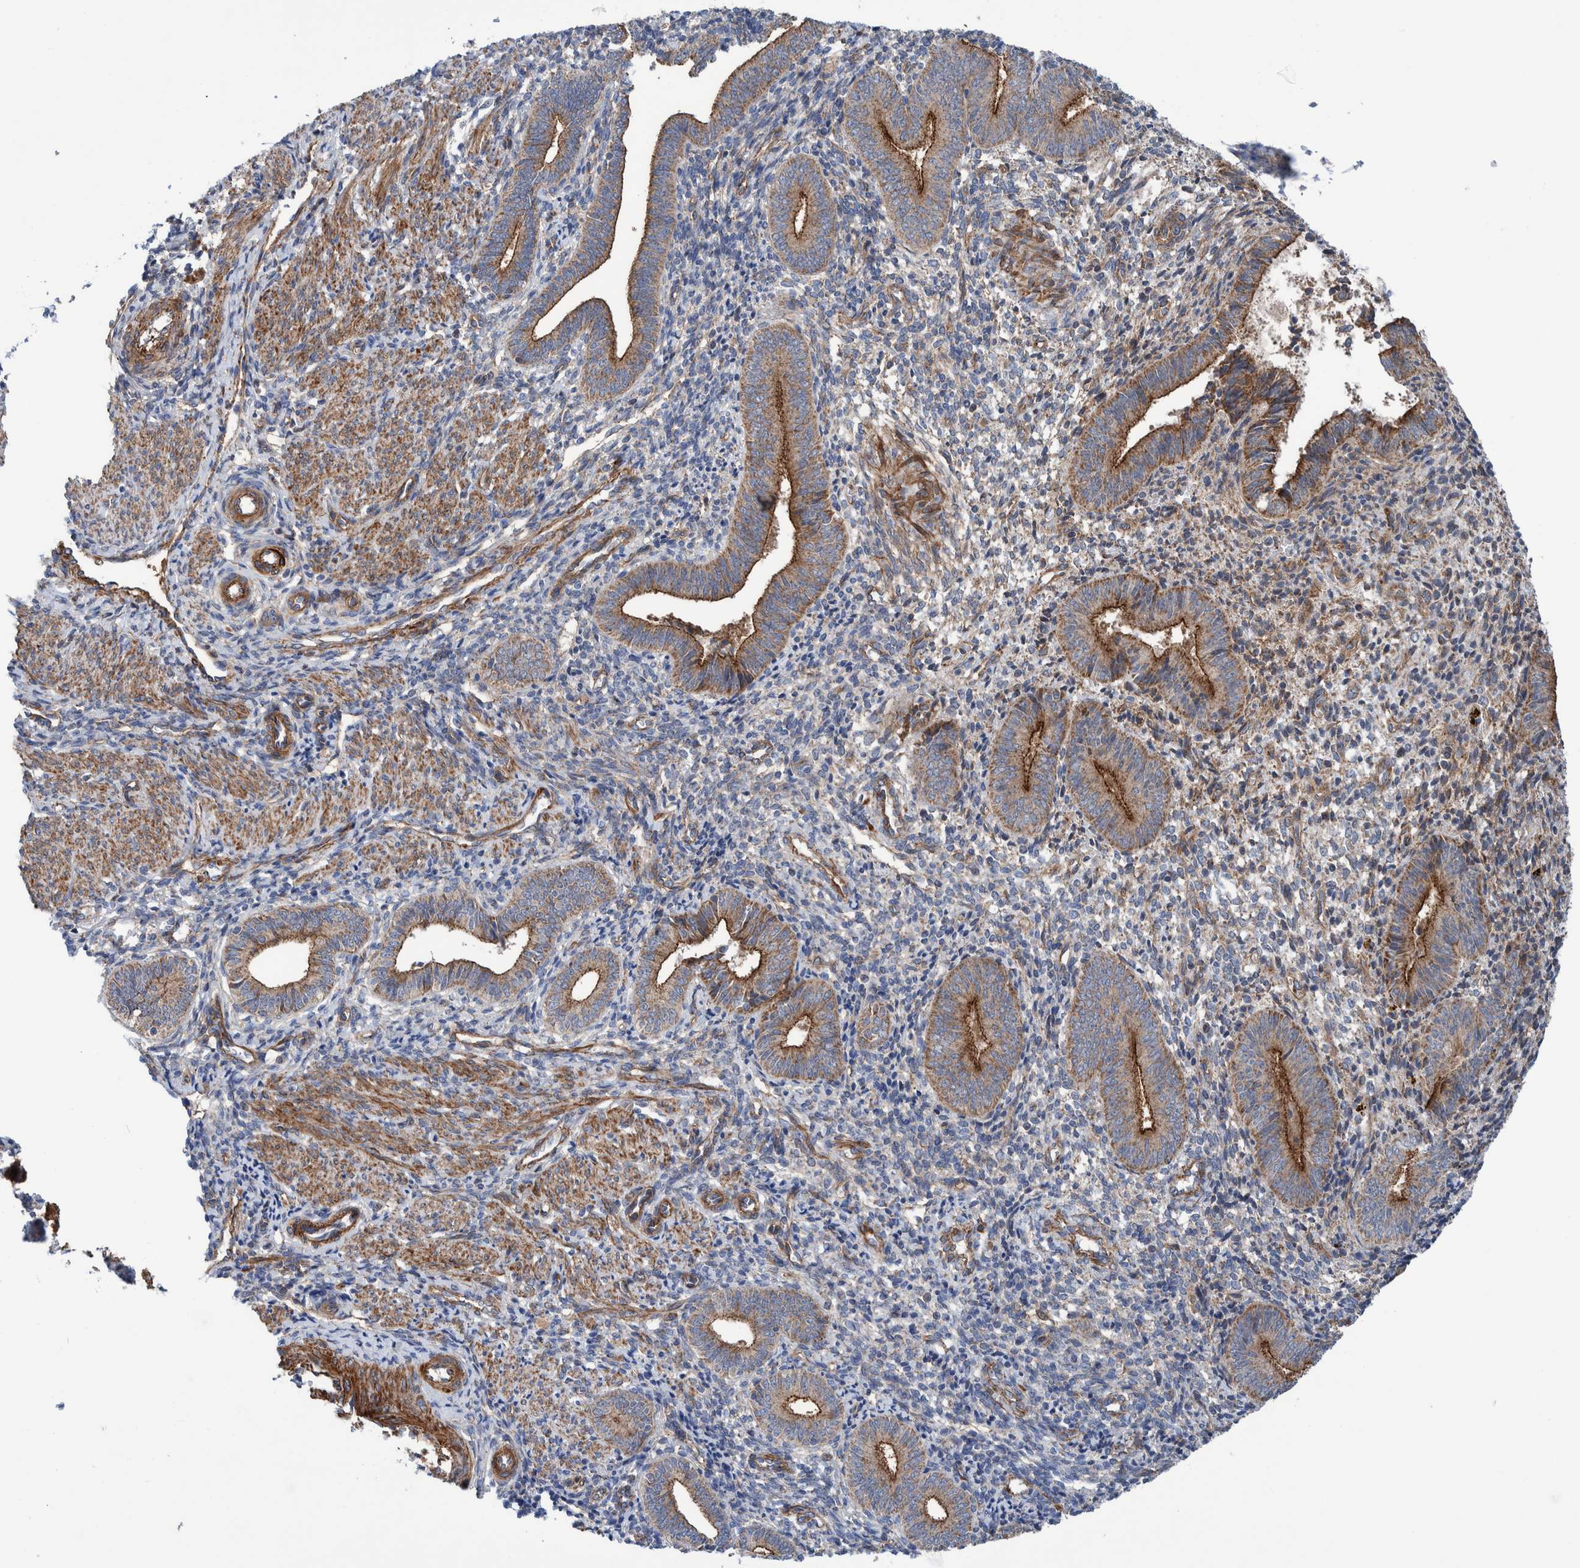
{"staining": {"intensity": "weak", "quantity": "<25%", "location": "cytoplasmic/membranous"}, "tissue": "endometrium", "cell_type": "Cells in endometrial stroma", "image_type": "normal", "snomed": [{"axis": "morphology", "description": "Normal tissue, NOS"}, {"axis": "topography", "description": "Uterus"}, {"axis": "topography", "description": "Endometrium"}], "caption": "IHC micrograph of normal endometrium: endometrium stained with DAB (3,3'-diaminobenzidine) reveals no significant protein positivity in cells in endometrial stroma.", "gene": "ENSG00000262660", "patient": {"sex": "female", "age": 33}}